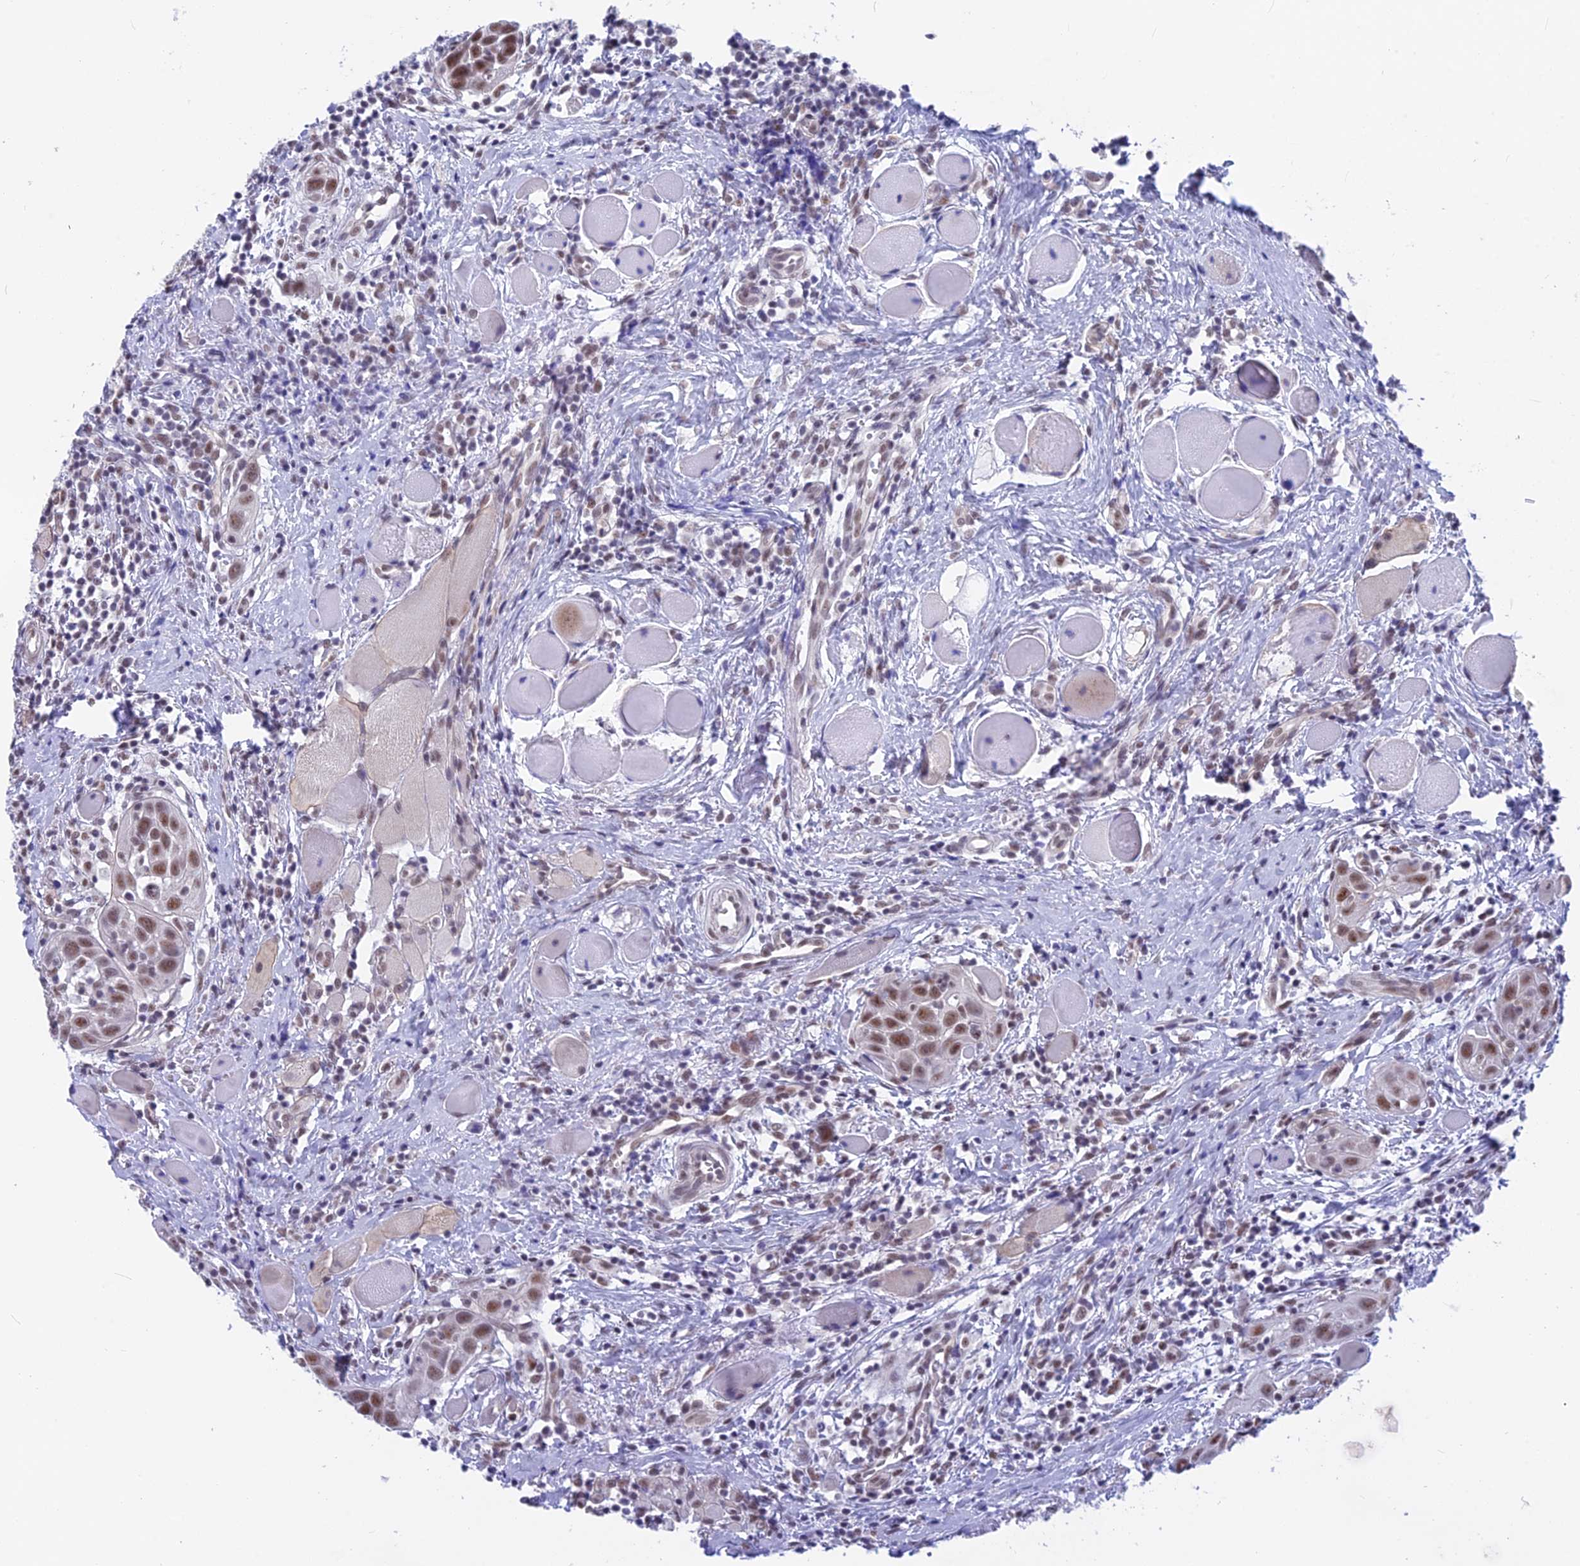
{"staining": {"intensity": "moderate", "quantity": ">75%", "location": "nuclear"}, "tissue": "head and neck cancer", "cell_type": "Tumor cells", "image_type": "cancer", "snomed": [{"axis": "morphology", "description": "Squamous cell carcinoma, NOS"}, {"axis": "topography", "description": "Oral tissue"}, {"axis": "topography", "description": "Head-Neck"}], "caption": "Human head and neck cancer (squamous cell carcinoma) stained with a protein marker displays moderate staining in tumor cells.", "gene": "SRSF5", "patient": {"sex": "female", "age": 50}}